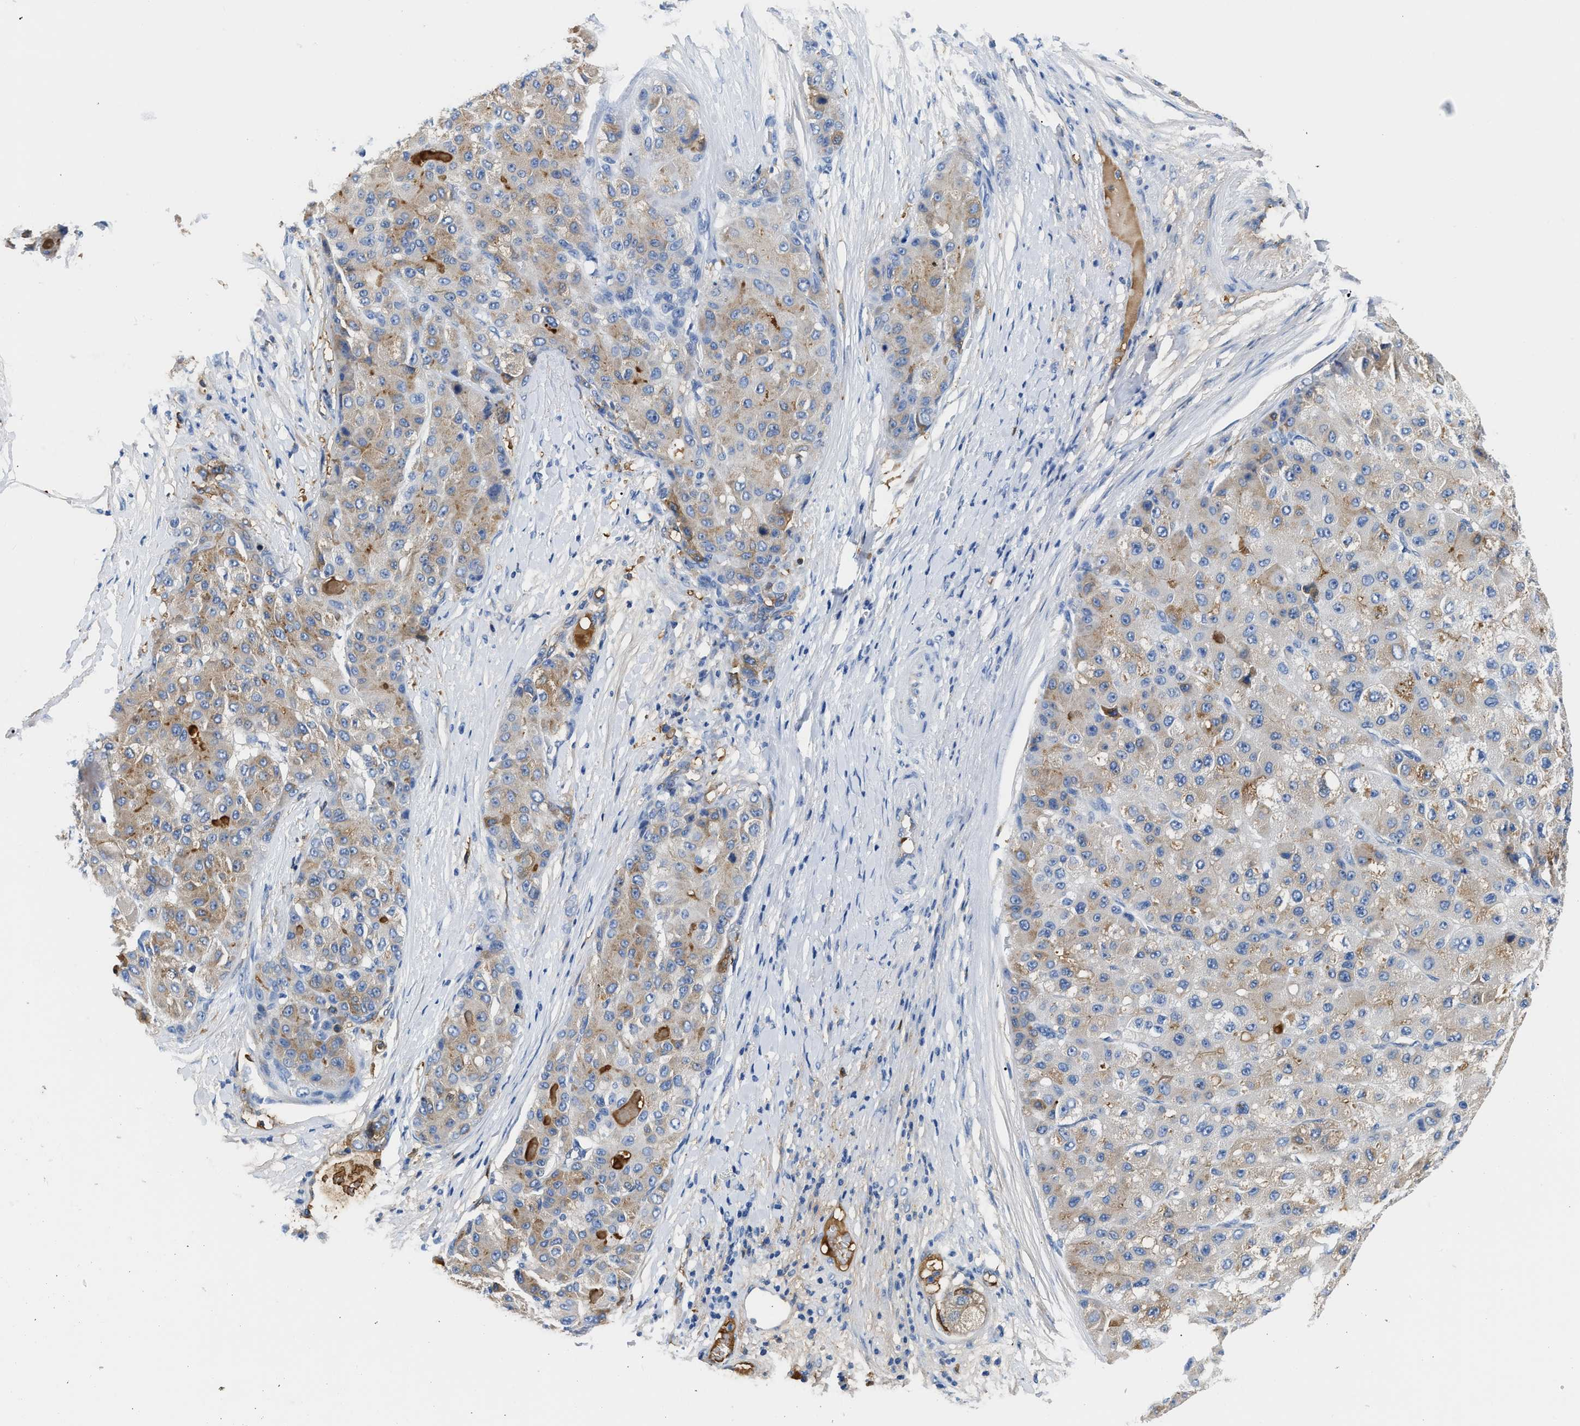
{"staining": {"intensity": "moderate", "quantity": "25%-75%", "location": "cytoplasmic/membranous"}, "tissue": "liver cancer", "cell_type": "Tumor cells", "image_type": "cancer", "snomed": [{"axis": "morphology", "description": "Carcinoma, Hepatocellular, NOS"}, {"axis": "topography", "description": "Liver"}], "caption": "There is medium levels of moderate cytoplasmic/membranous expression in tumor cells of liver hepatocellular carcinoma, as demonstrated by immunohistochemical staining (brown color).", "gene": "GC", "patient": {"sex": "male", "age": 80}}